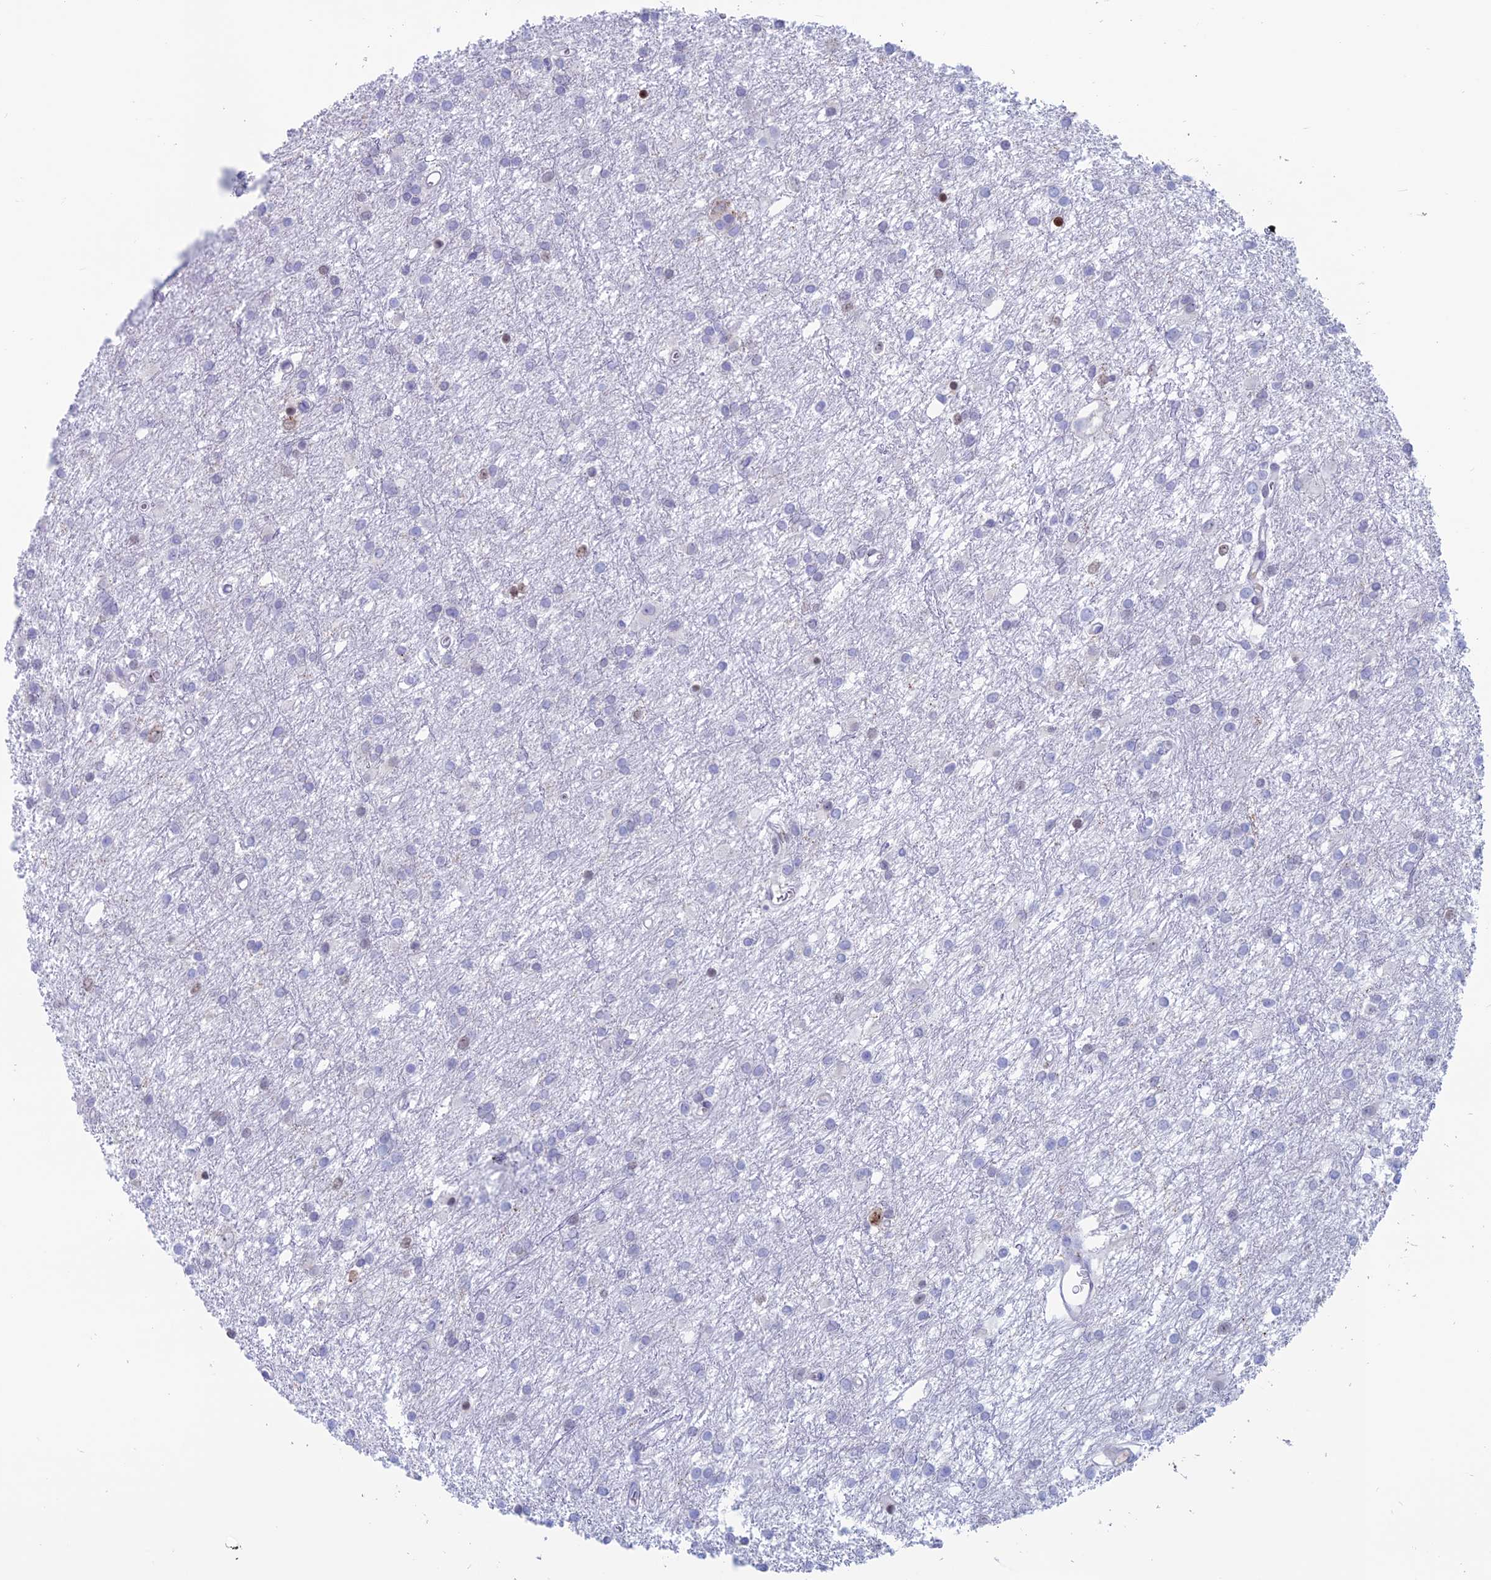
{"staining": {"intensity": "negative", "quantity": "none", "location": "none"}, "tissue": "glioma", "cell_type": "Tumor cells", "image_type": "cancer", "snomed": [{"axis": "morphology", "description": "Glioma, malignant, High grade"}, {"axis": "topography", "description": "Brain"}], "caption": "A histopathology image of malignant high-grade glioma stained for a protein exhibits no brown staining in tumor cells.", "gene": "CERS6", "patient": {"sex": "female", "age": 50}}